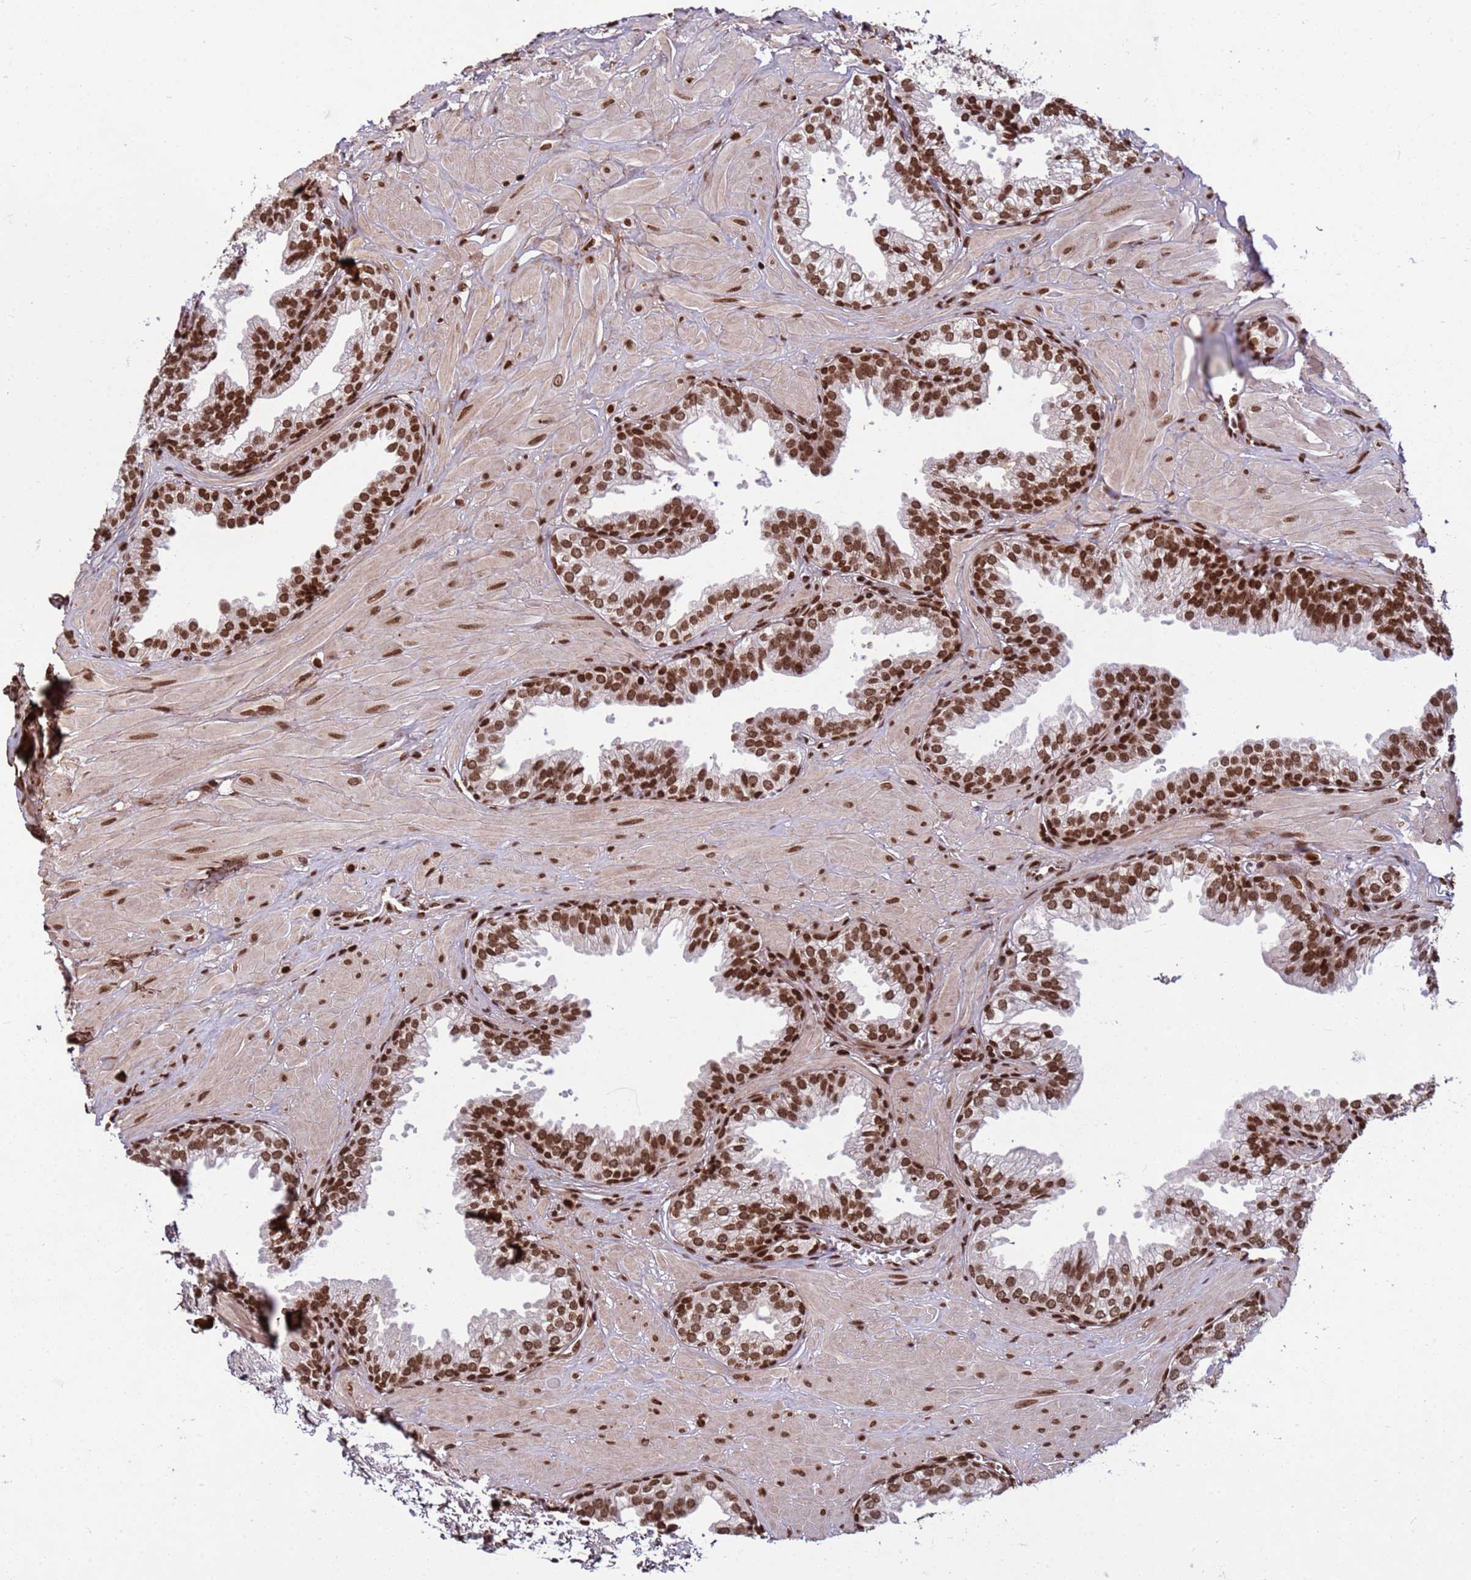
{"staining": {"intensity": "strong", "quantity": ">75%", "location": "nuclear"}, "tissue": "prostate", "cell_type": "Glandular cells", "image_type": "normal", "snomed": [{"axis": "morphology", "description": "Normal tissue, NOS"}, {"axis": "topography", "description": "Prostate"}, {"axis": "topography", "description": "Peripheral nerve tissue"}], "caption": "Immunohistochemistry of unremarkable prostate shows high levels of strong nuclear staining in about >75% of glandular cells.", "gene": "H3", "patient": {"sex": "male", "age": 55}}